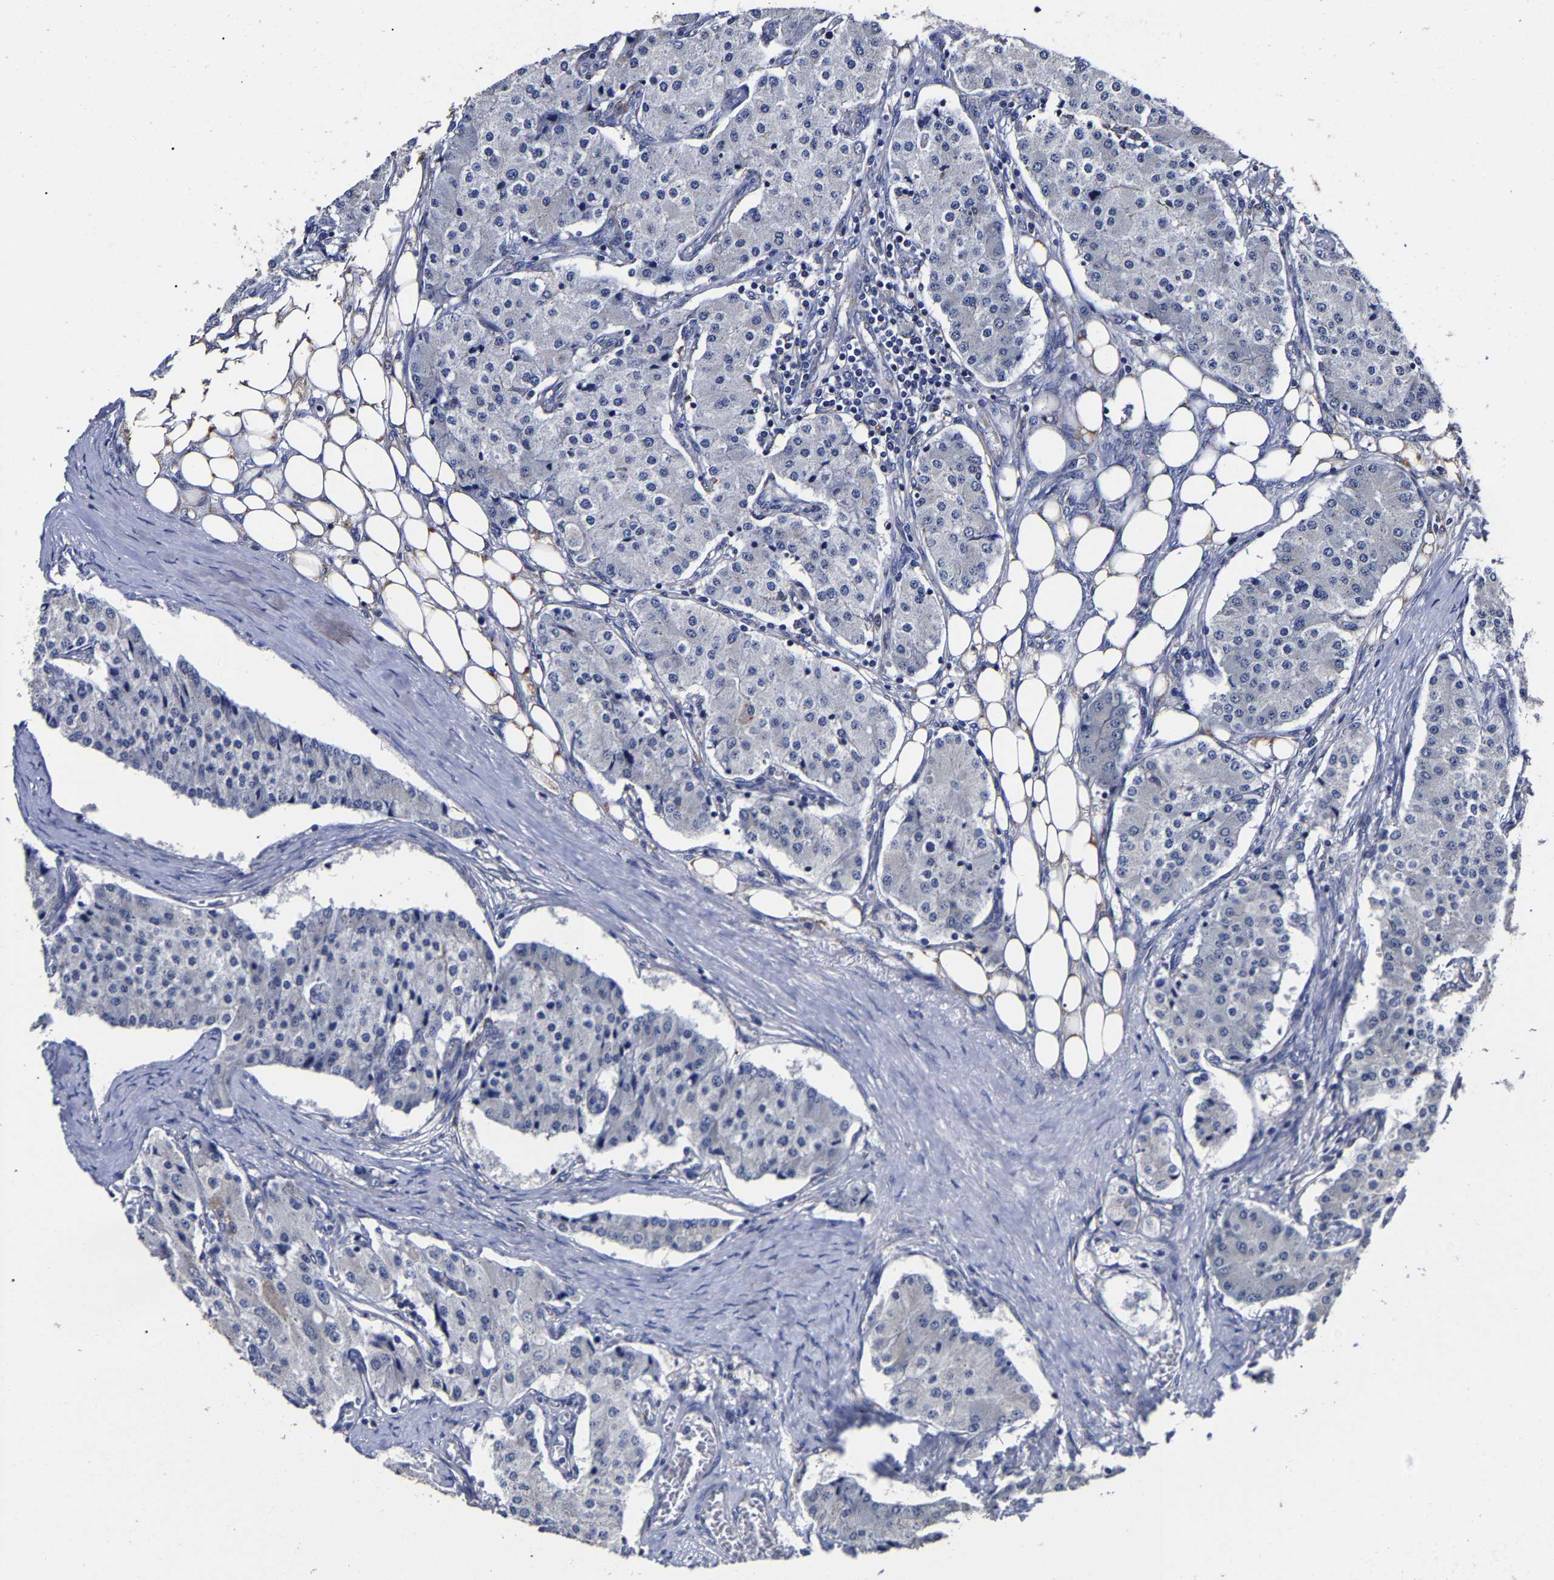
{"staining": {"intensity": "negative", "quantity": "none", "location": "none"}, "tissue": "carcinoid", "cell_type": "Tumor cells", "image_type": "cancer", "snomed": [{"axis": "morphology", "description": "Carcinoid, malignant, NOS"}, {"axis": "topography", "description": "Colon"}], "caption": "Immunohistochemical staining of human carcinoid (malignant) exhibits no significant staining in tumor cells.", "gene": "AASS", "patient": {"sex": "female", "age": 52}}